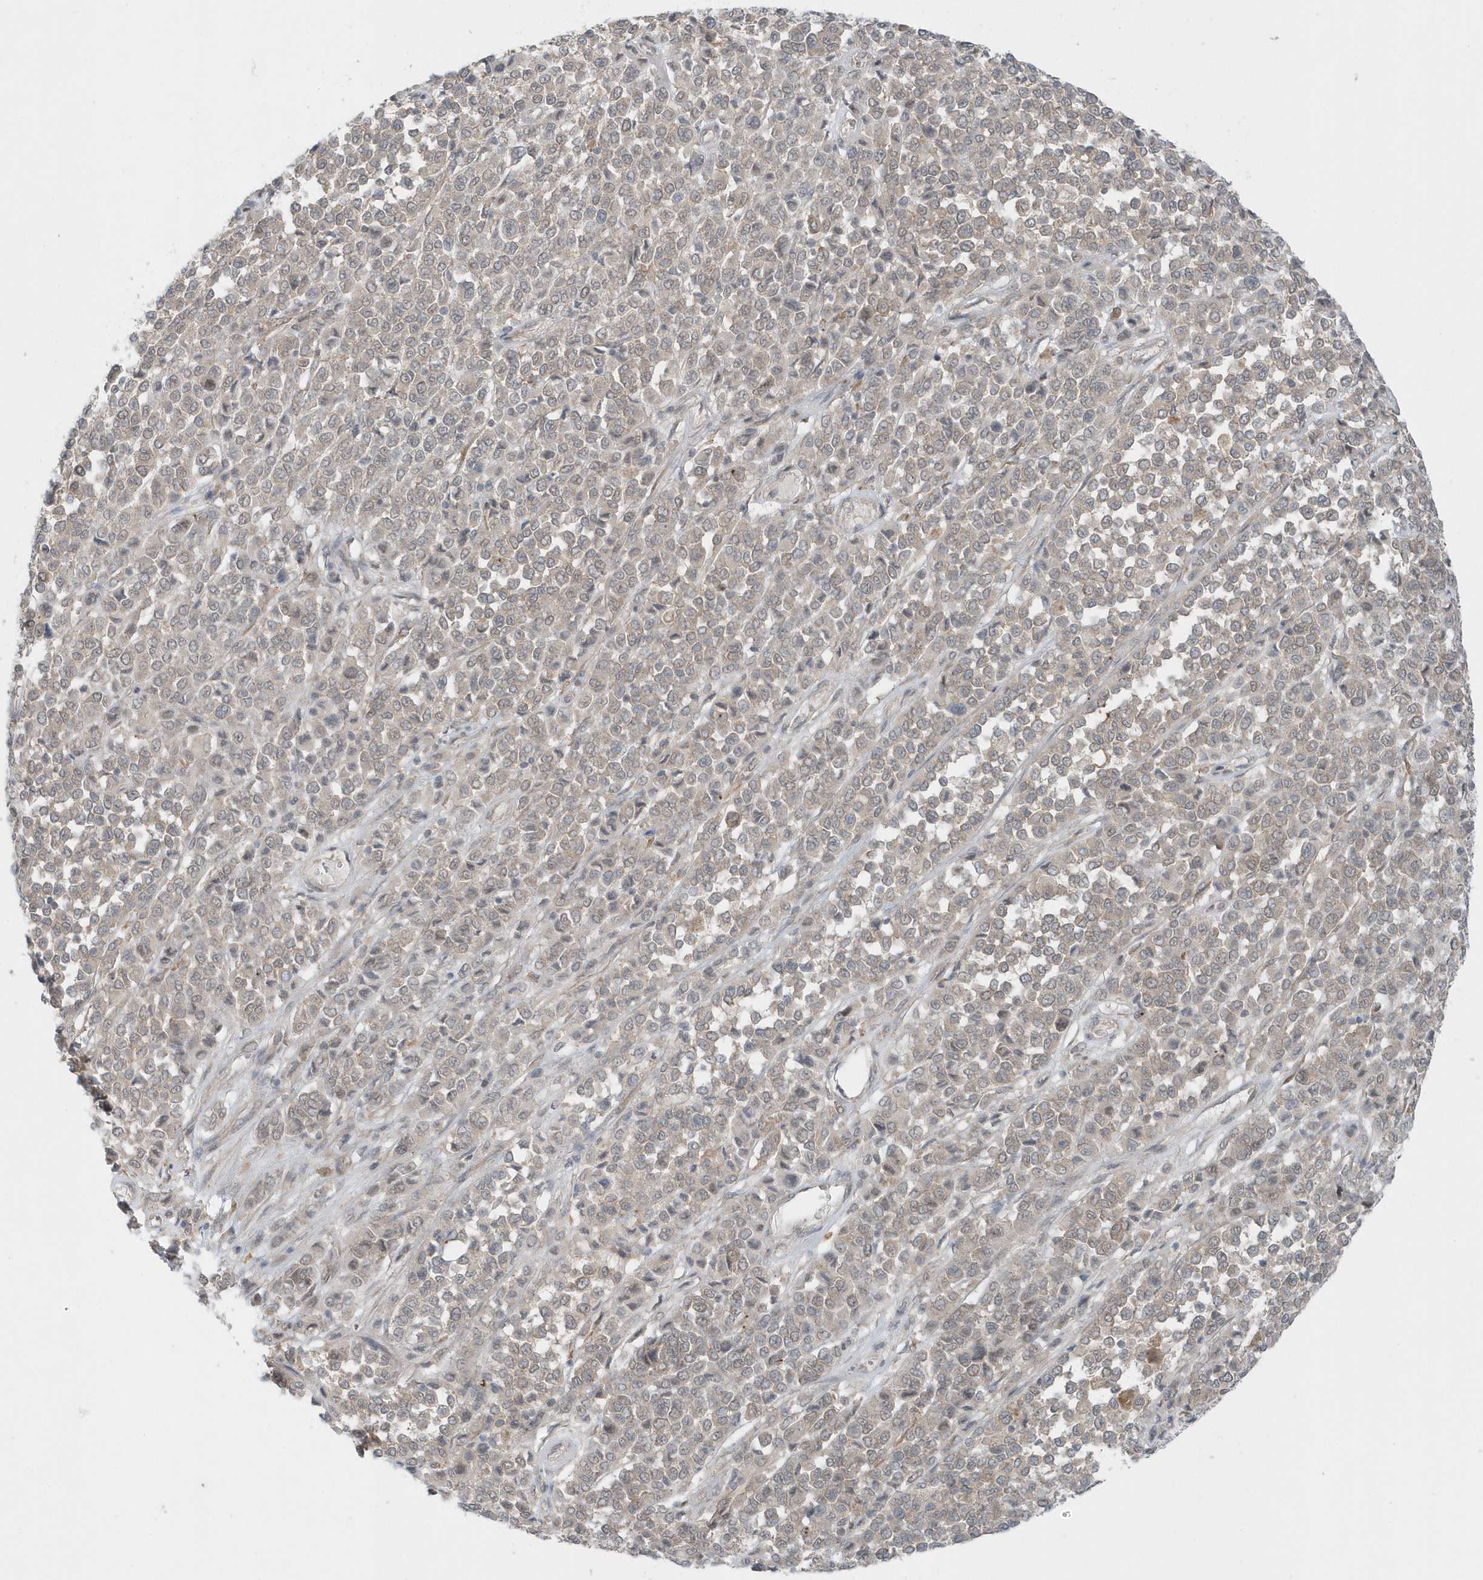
{"staining": {"intensity": "negative", "quantity": "none", "location": "none"}, "tissue": "melanoma", "cell_type": "Tumor cells", "image_type": "cancer", "snomed": [{"axis": "morphology", "description": "Malignant melanoma, Metastatic site"}, {"axis": "topography", "description": "Pancreas"}], "caption": "Melanoma stained for a protein using immunohistochemistry displays no staining tumor cells.", "gene": "PARD3B", "patient": {"sex": "female", "age": 30}}